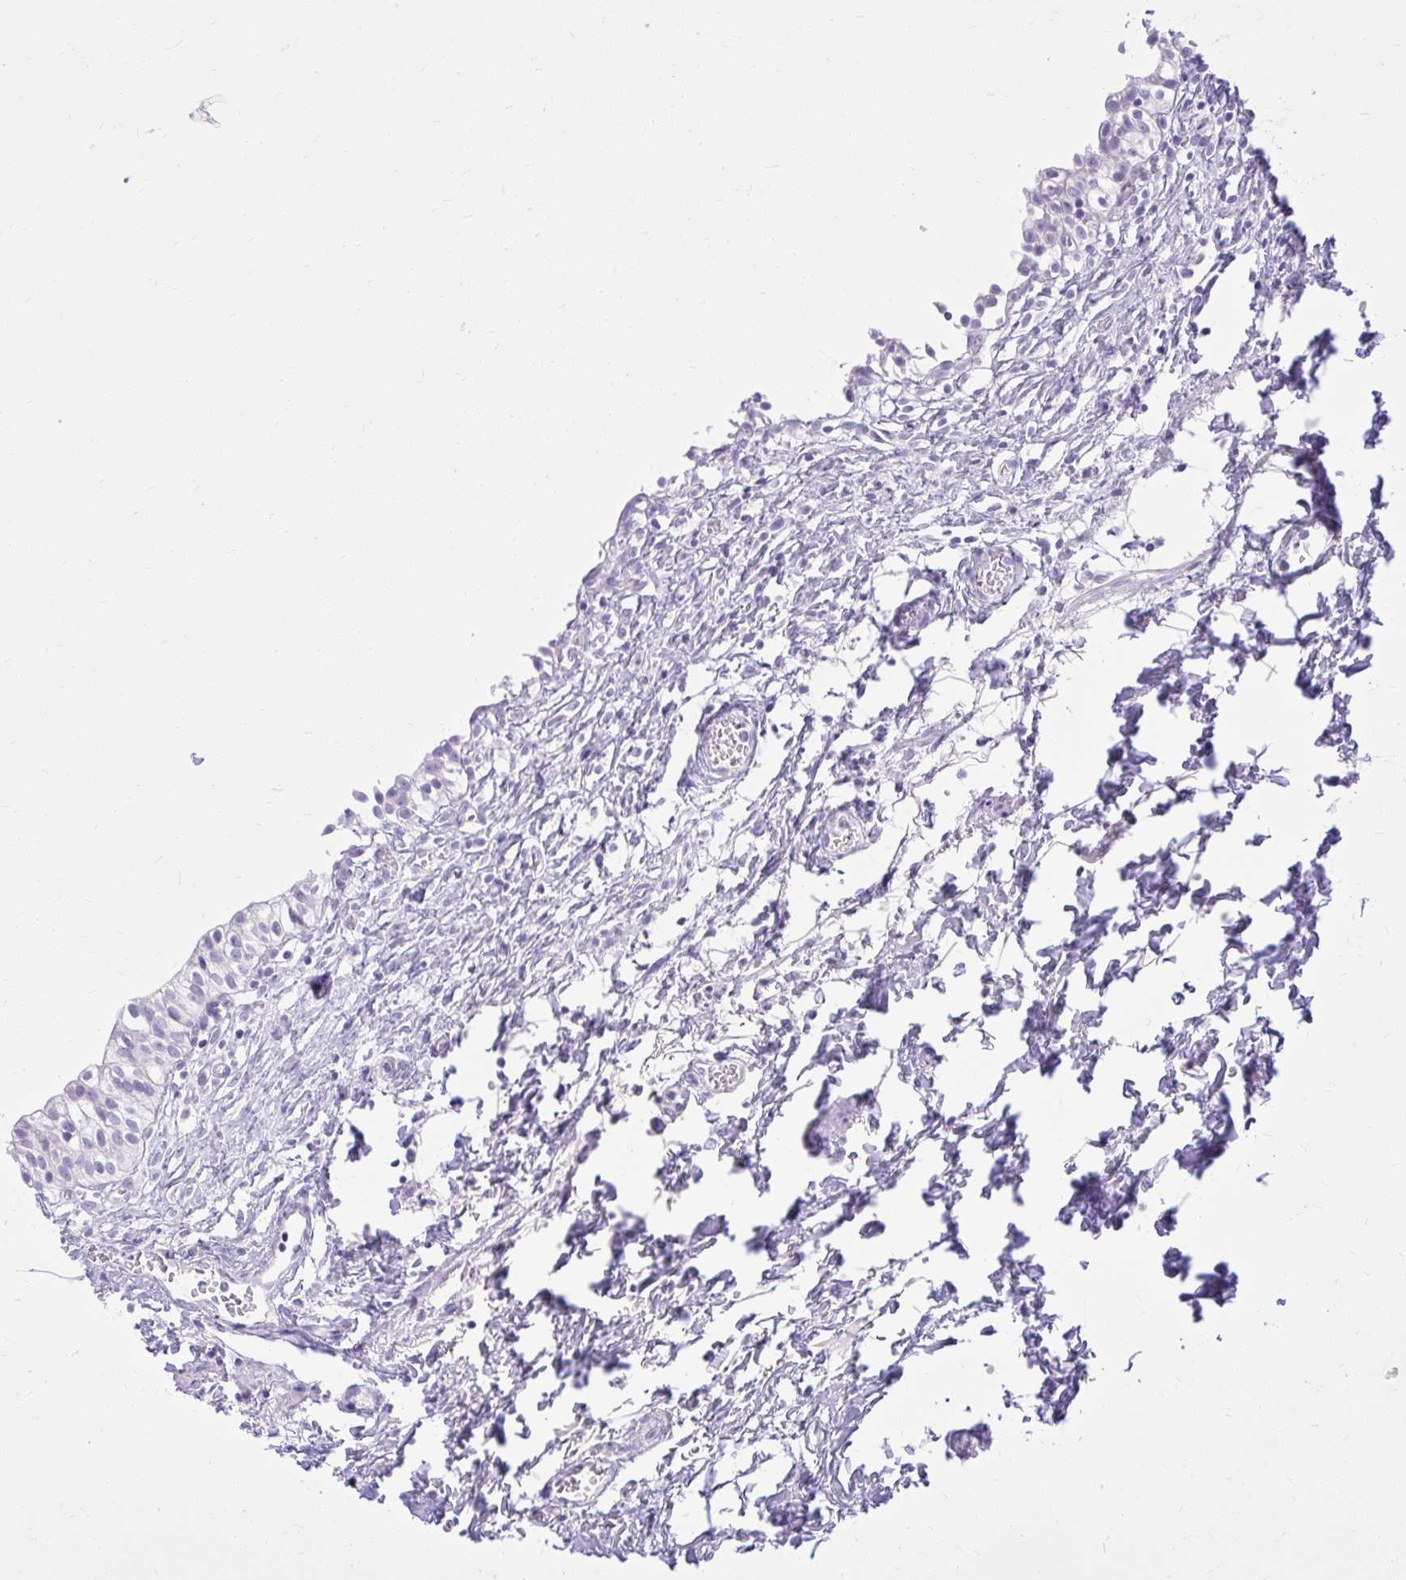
{"staining": {"intensity": "negative", "quantity": "none", "location": "none"}, "tissue": "urinary bladder", "cell_type": "Urothelial cells", "image_type": "normal", "snomed": [{"axis": "morphology", "description": "Normal tissue, NOS"}, {"axis": "topography", "description": "Urinary bladder"}, {"axis": "topography", "description": "Peripheral nerve tissue"}], "caption": "Immunohistochemical staining of benign human urinary bladder reveals no significant positivity in urothelial cells.", "gene": "PRAP1", "patient": {"sex": "male", "age": 55}}